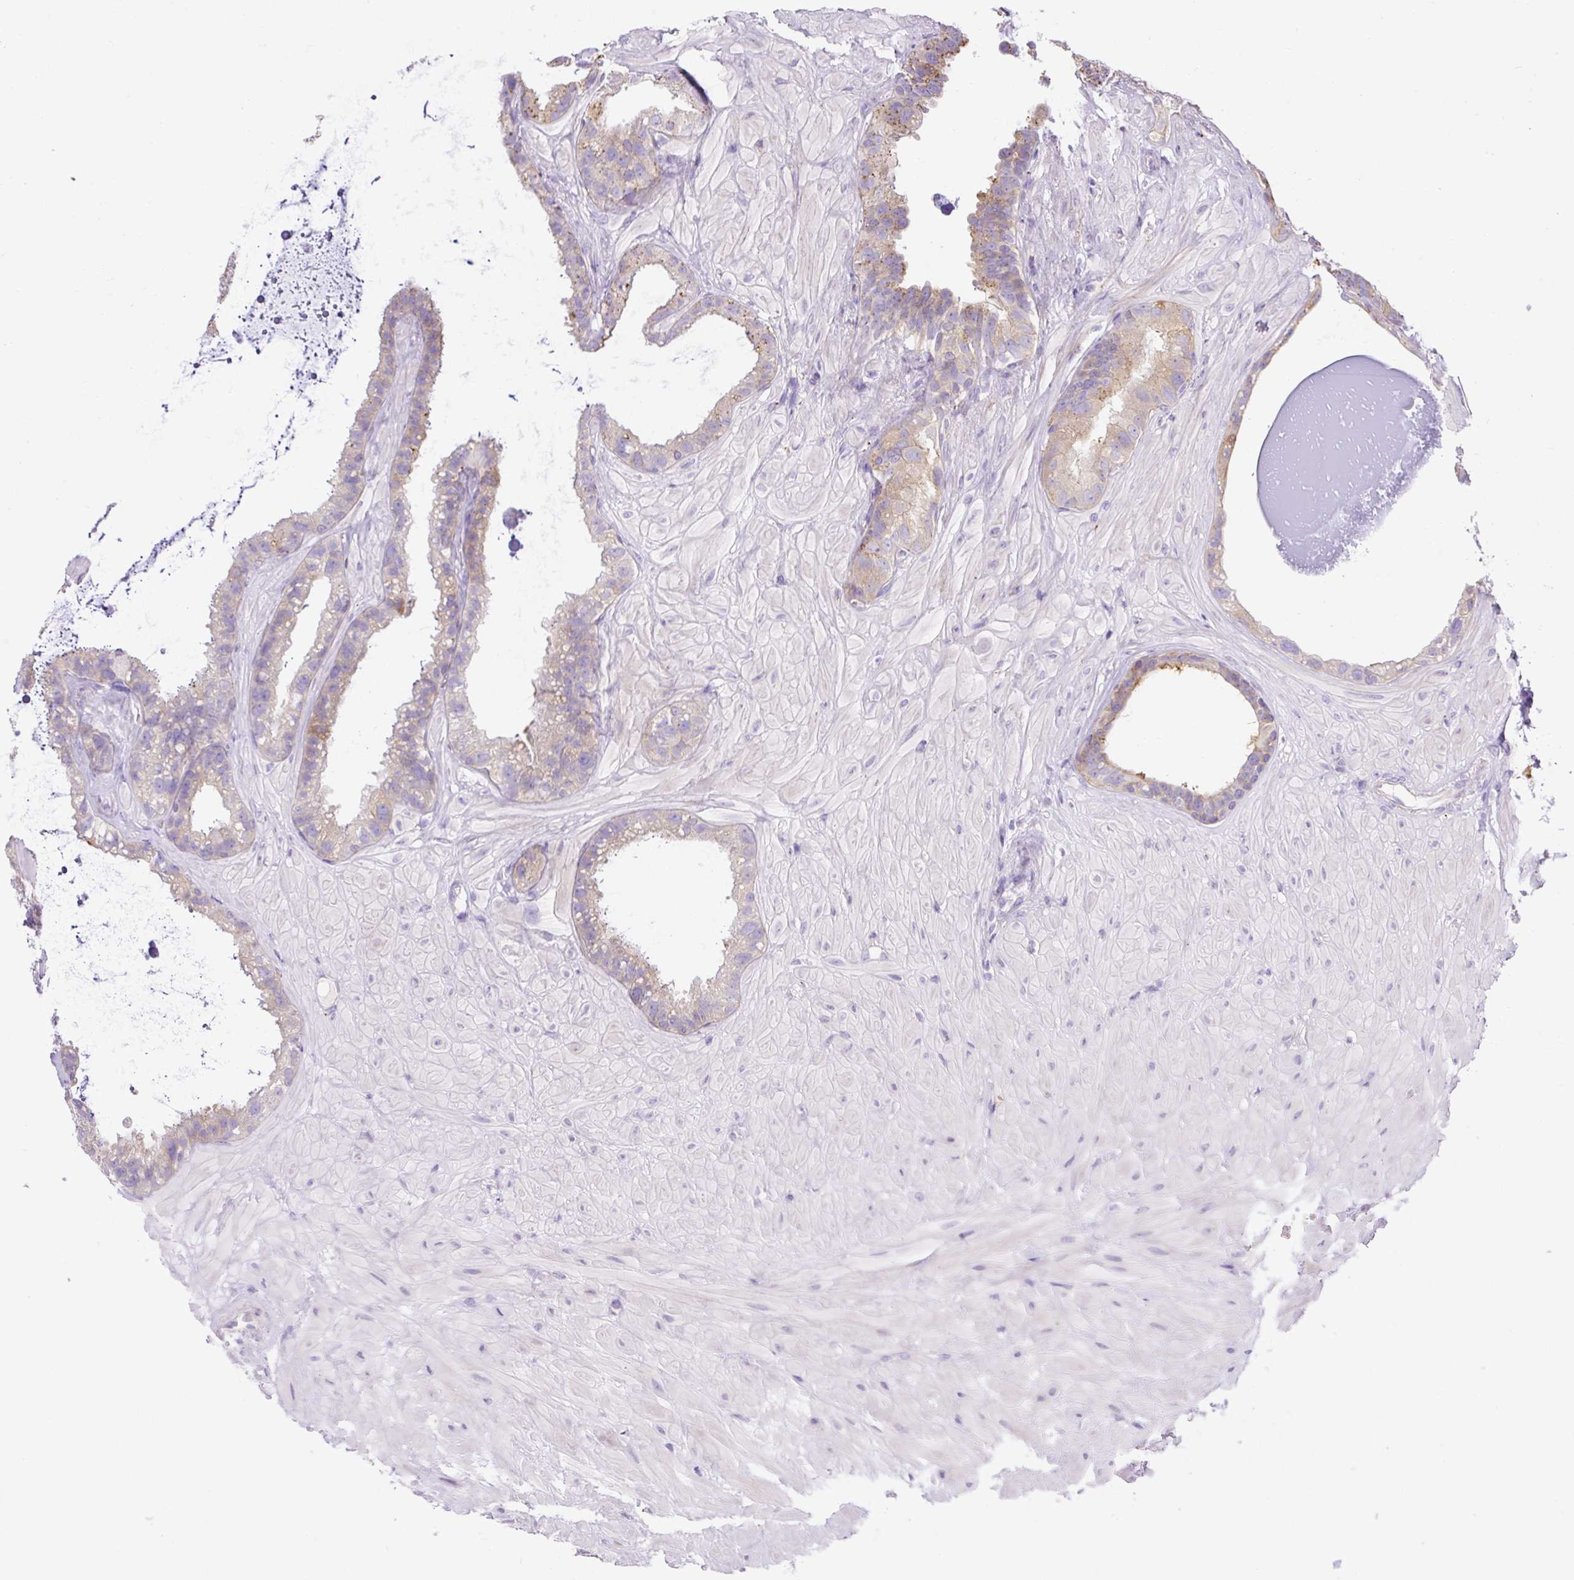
{"staining": {"intensity": "moderate", "quantity": "<25%", "location": "cytoplasmic/membranous"}, "tissue": "seminal vesicle", "cell_type": "Glandular cells", "image_type": "normal", "snomed": [{"axis": "morphology", "description": "Normal tissue, NOS"}, {"axis": "topography", "description": "Seminal veicle"}, {"axis": "topography", "description": "Peripheral nerve tissue"}], "caption": "Seminal vesicle stained for a protein shows moderate cytoplasmic/membranous positivity in glandular cells. (DAB = brown stain, brightfield microscopy at high magnification).", "gene": "CFAP47", "patient": {"sex": "male", "age": 76}}